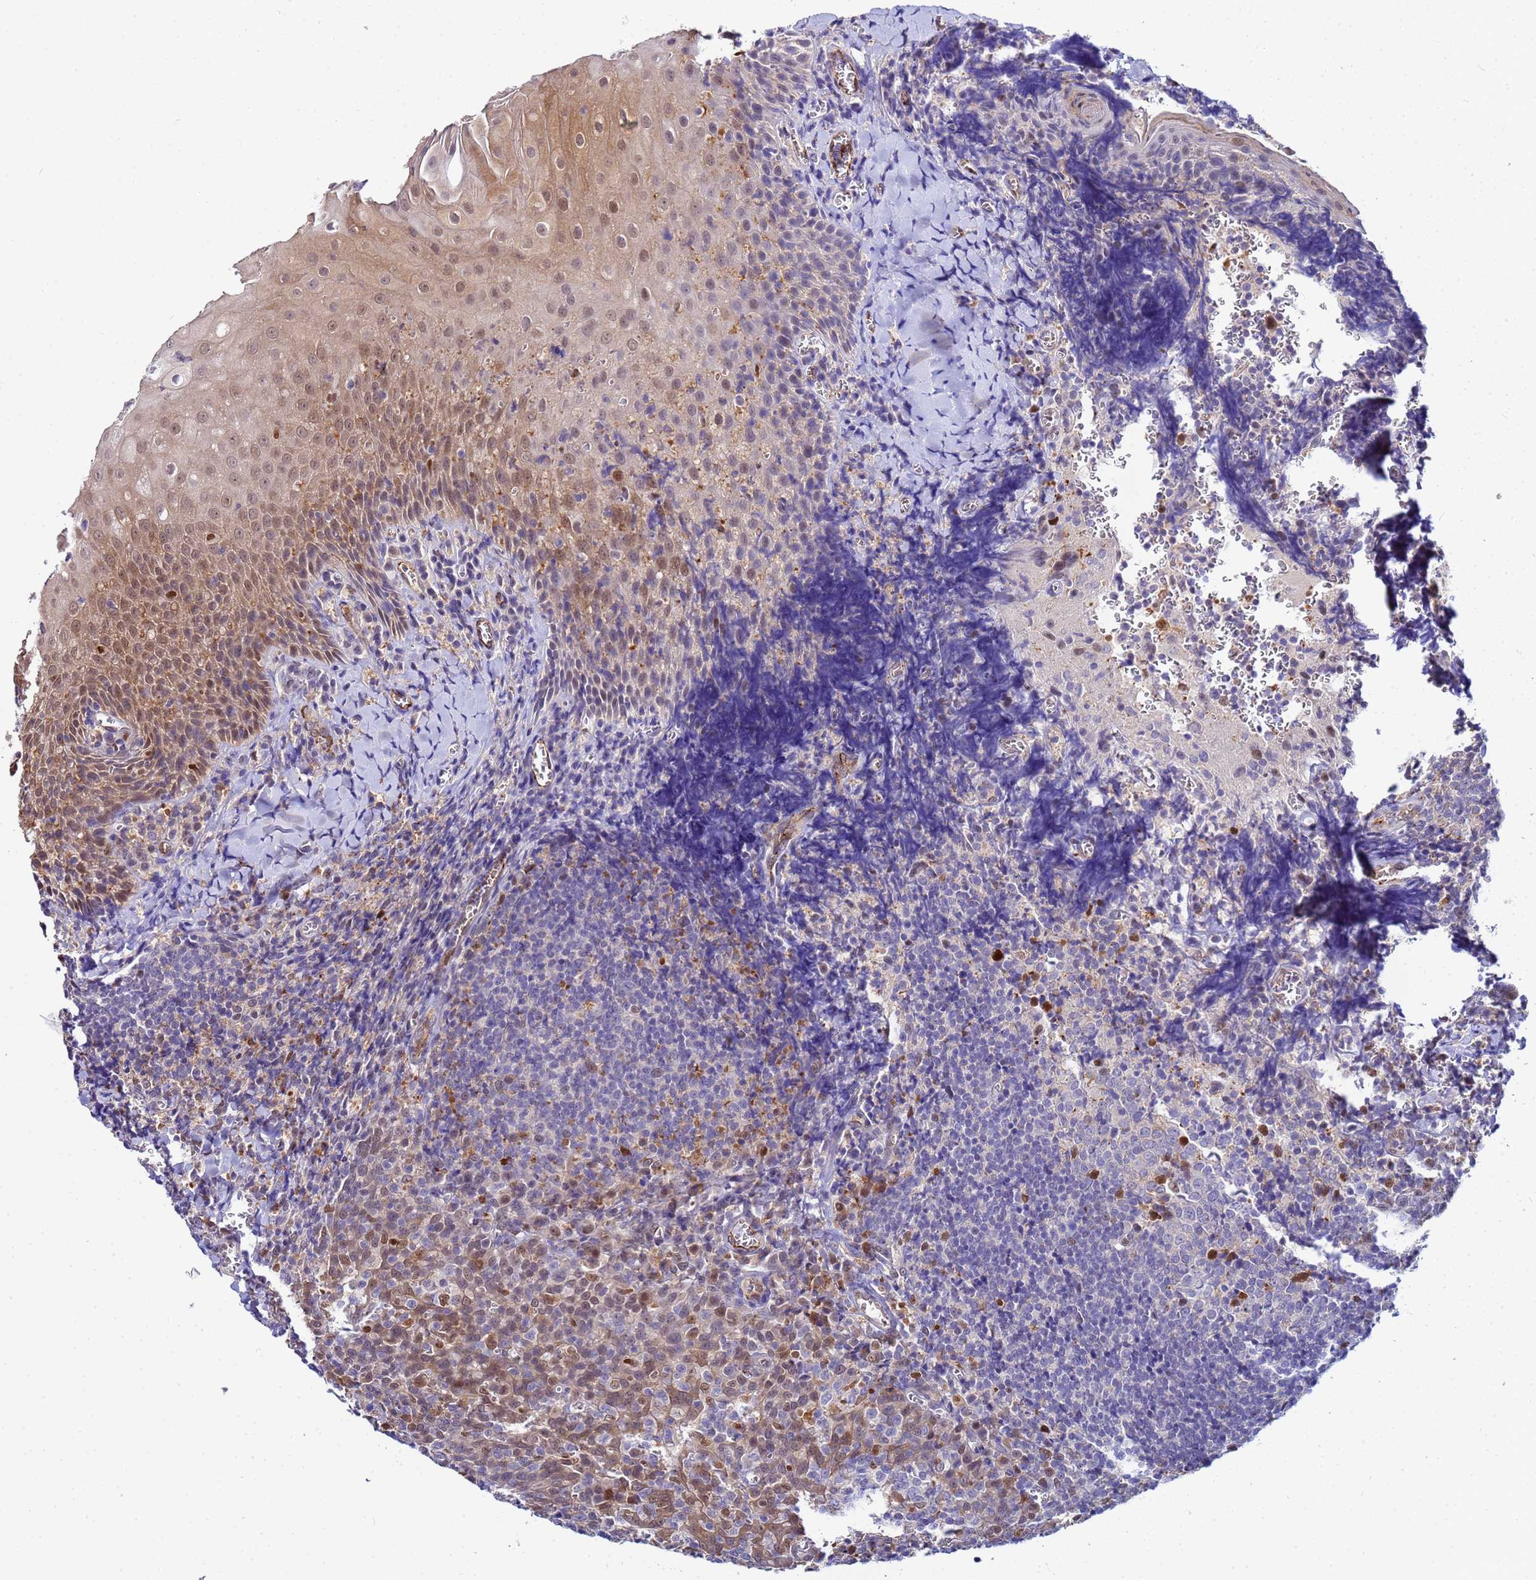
{"staining": {"intensity": "strong", "quantity": "<25%", "location": "nuclear"}, "tissue": "tonsil", "cell_type": "Germinal center cells", "image_type": "normal", "snomed": [{"axis": "morphology", "description": "Normal tissue, NOS"}, {"axis": "topography", "description": "Tonsil"}], "caption": "This histopathology image demonstrates immunohistochemistry (IHC) staining of benign tonsil, with medium strong nuclear positivity in approximately <25% of germinal center cells.", "gene": "SLC25A37", "patient": {"sex": "male", "age": 27}}